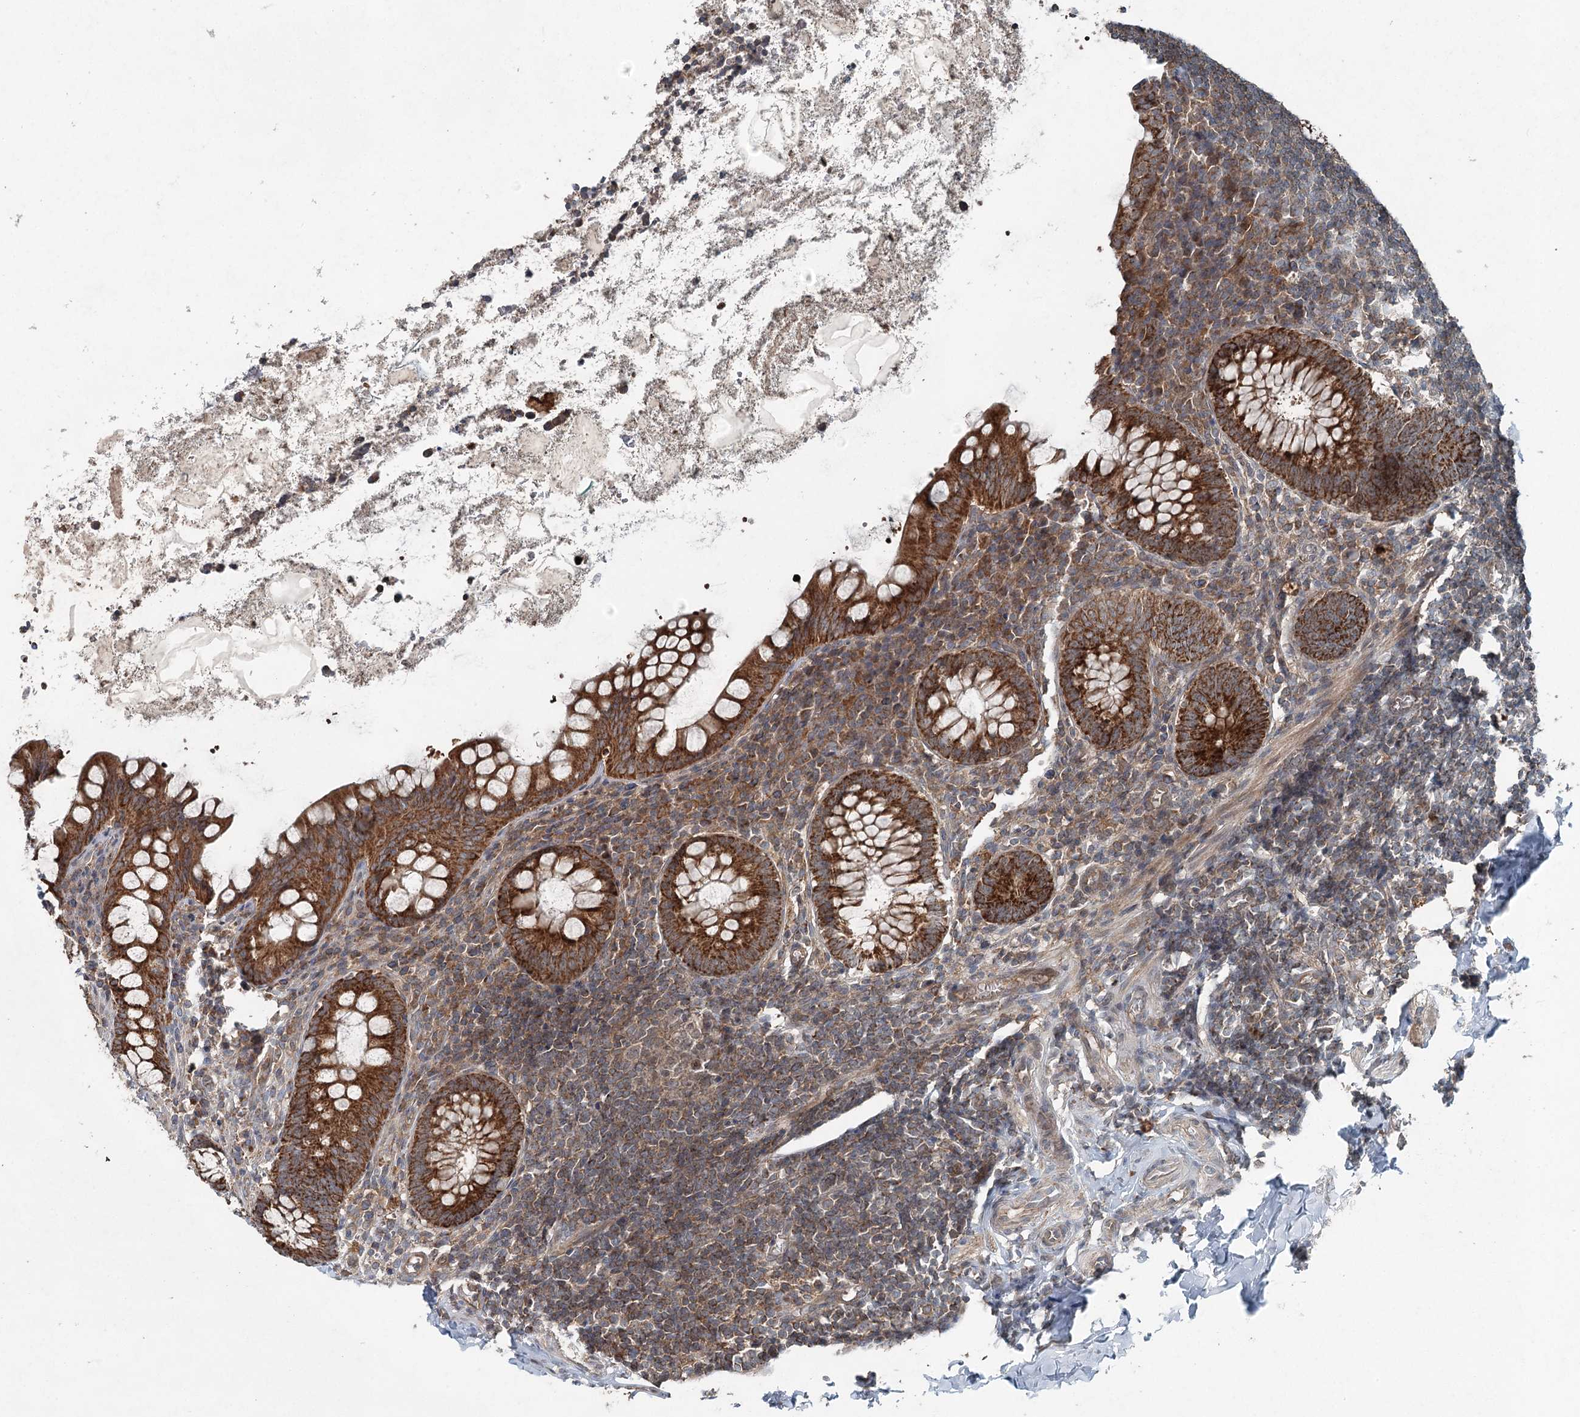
{"staining": {"intensity": "strong", "quantity": ">75%", "location": "cytoplasmic/membranous"}, "tissue": "appendix", "cell_type": "Glandular cells", "image_type": "normal", "snomed": [{"axis": "morphology", "description": "Normal tissue, NOS"}, {"axis": "topography", "description": "Appendix"}], "caption": "Strong cytoplasmic/membranous protein positivity is identified in approximately >75% of glandular cells in appendix. (Stains: DAB in brown, nuclei in blue, Microscopy: brightfield microscopy at high magnification).", "gene": "SKIC3", "patient": {"sex": "female", "age": 33}}